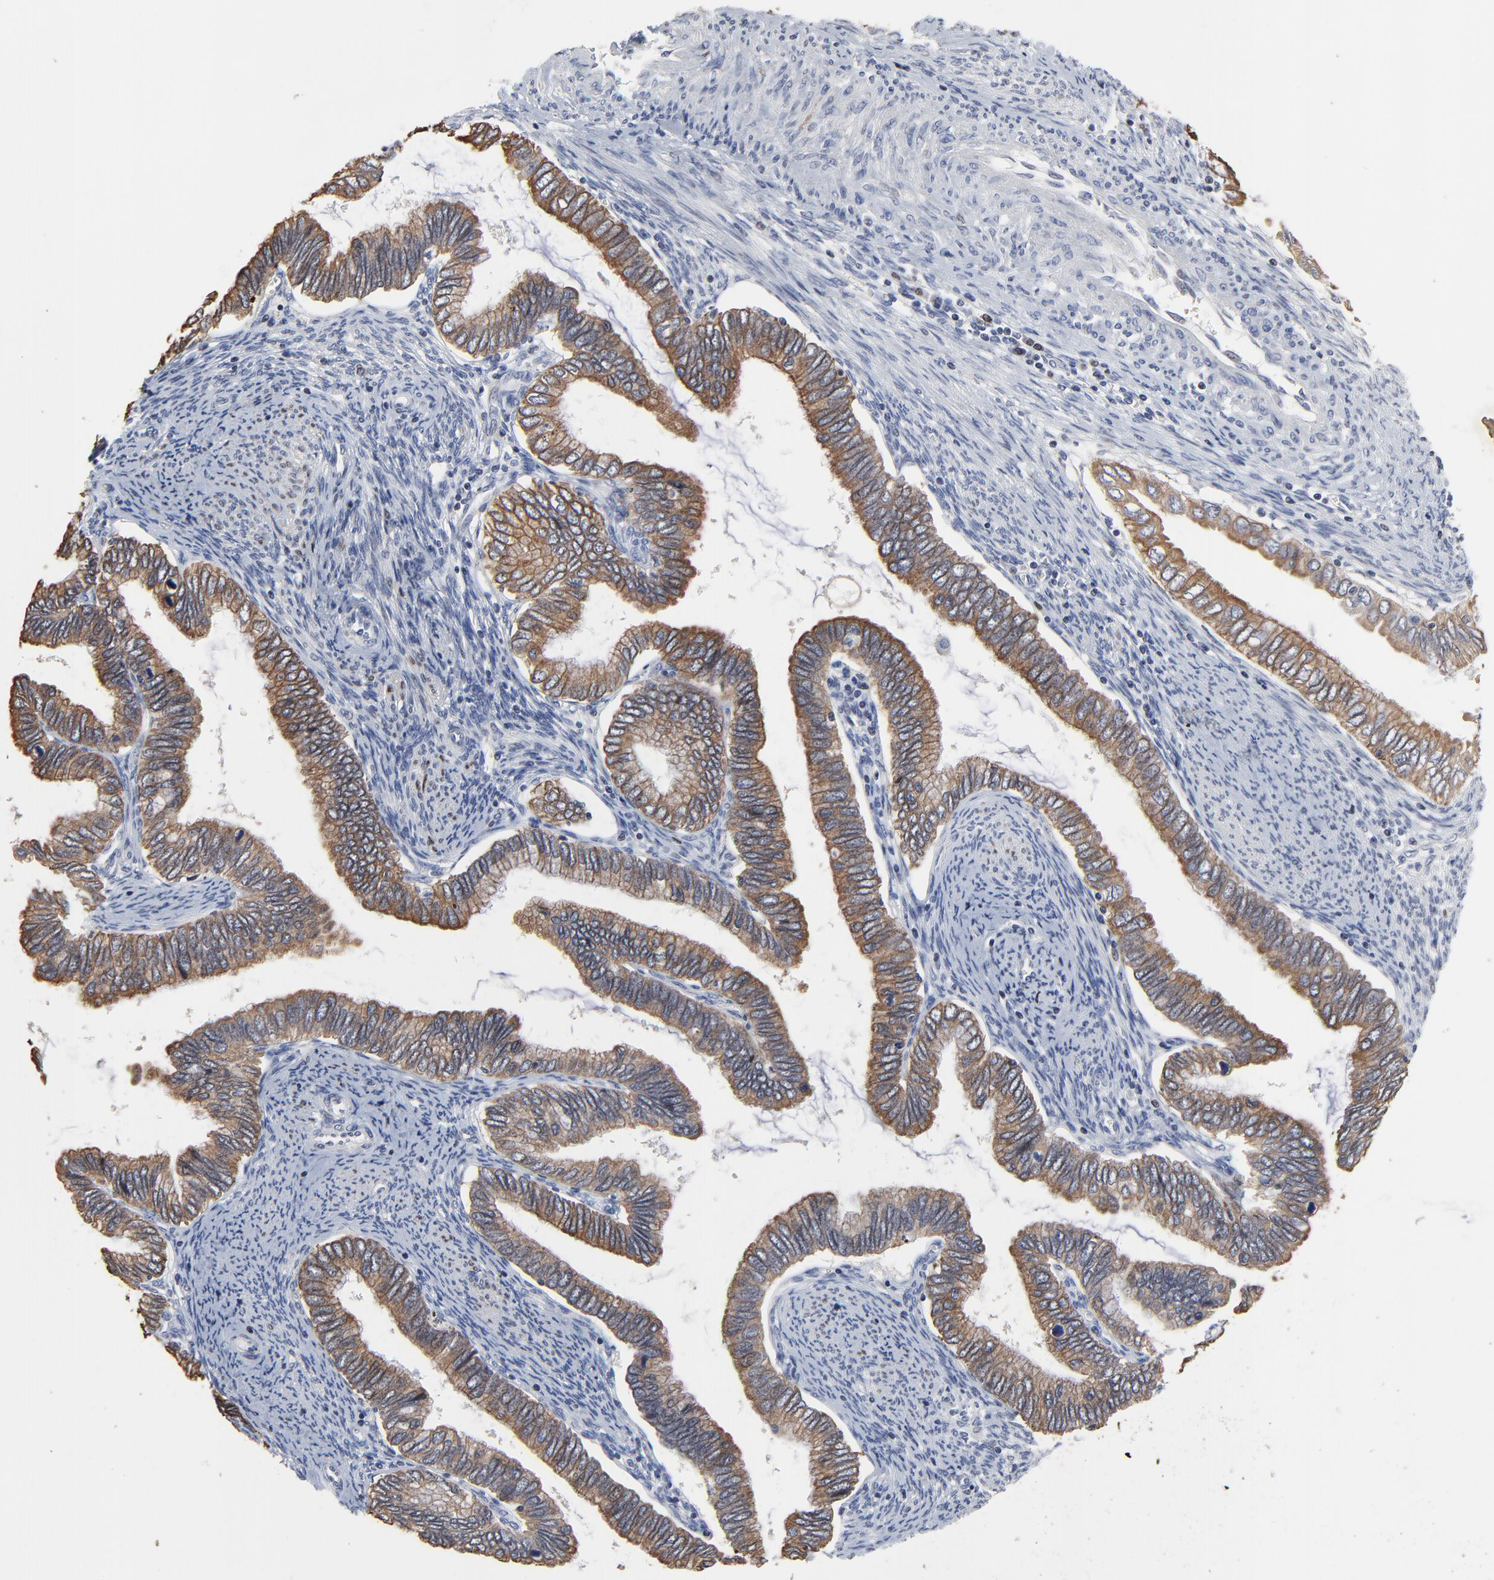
{"staining": {"intensity": "moderate", "quantity": ">75%", "location": "cytoplasmic/membranous"}, "tissue": "cervical cancer", "cell_type": "Tumor cells", "image_type": "cancer", "snomed": [{"axis": "morphology", "description": "Adenocarcinoma, NOS"}, {"axis": "topography", "description": "Cervix"}], "caption": "Protein expression by immunohistochemistry displays moderate cytoplasmic/membranous staining in about >75% of tumor cells in cervical cancer.", "gene": "LNX1", "patient": {"sex": "female", "age": 49}}